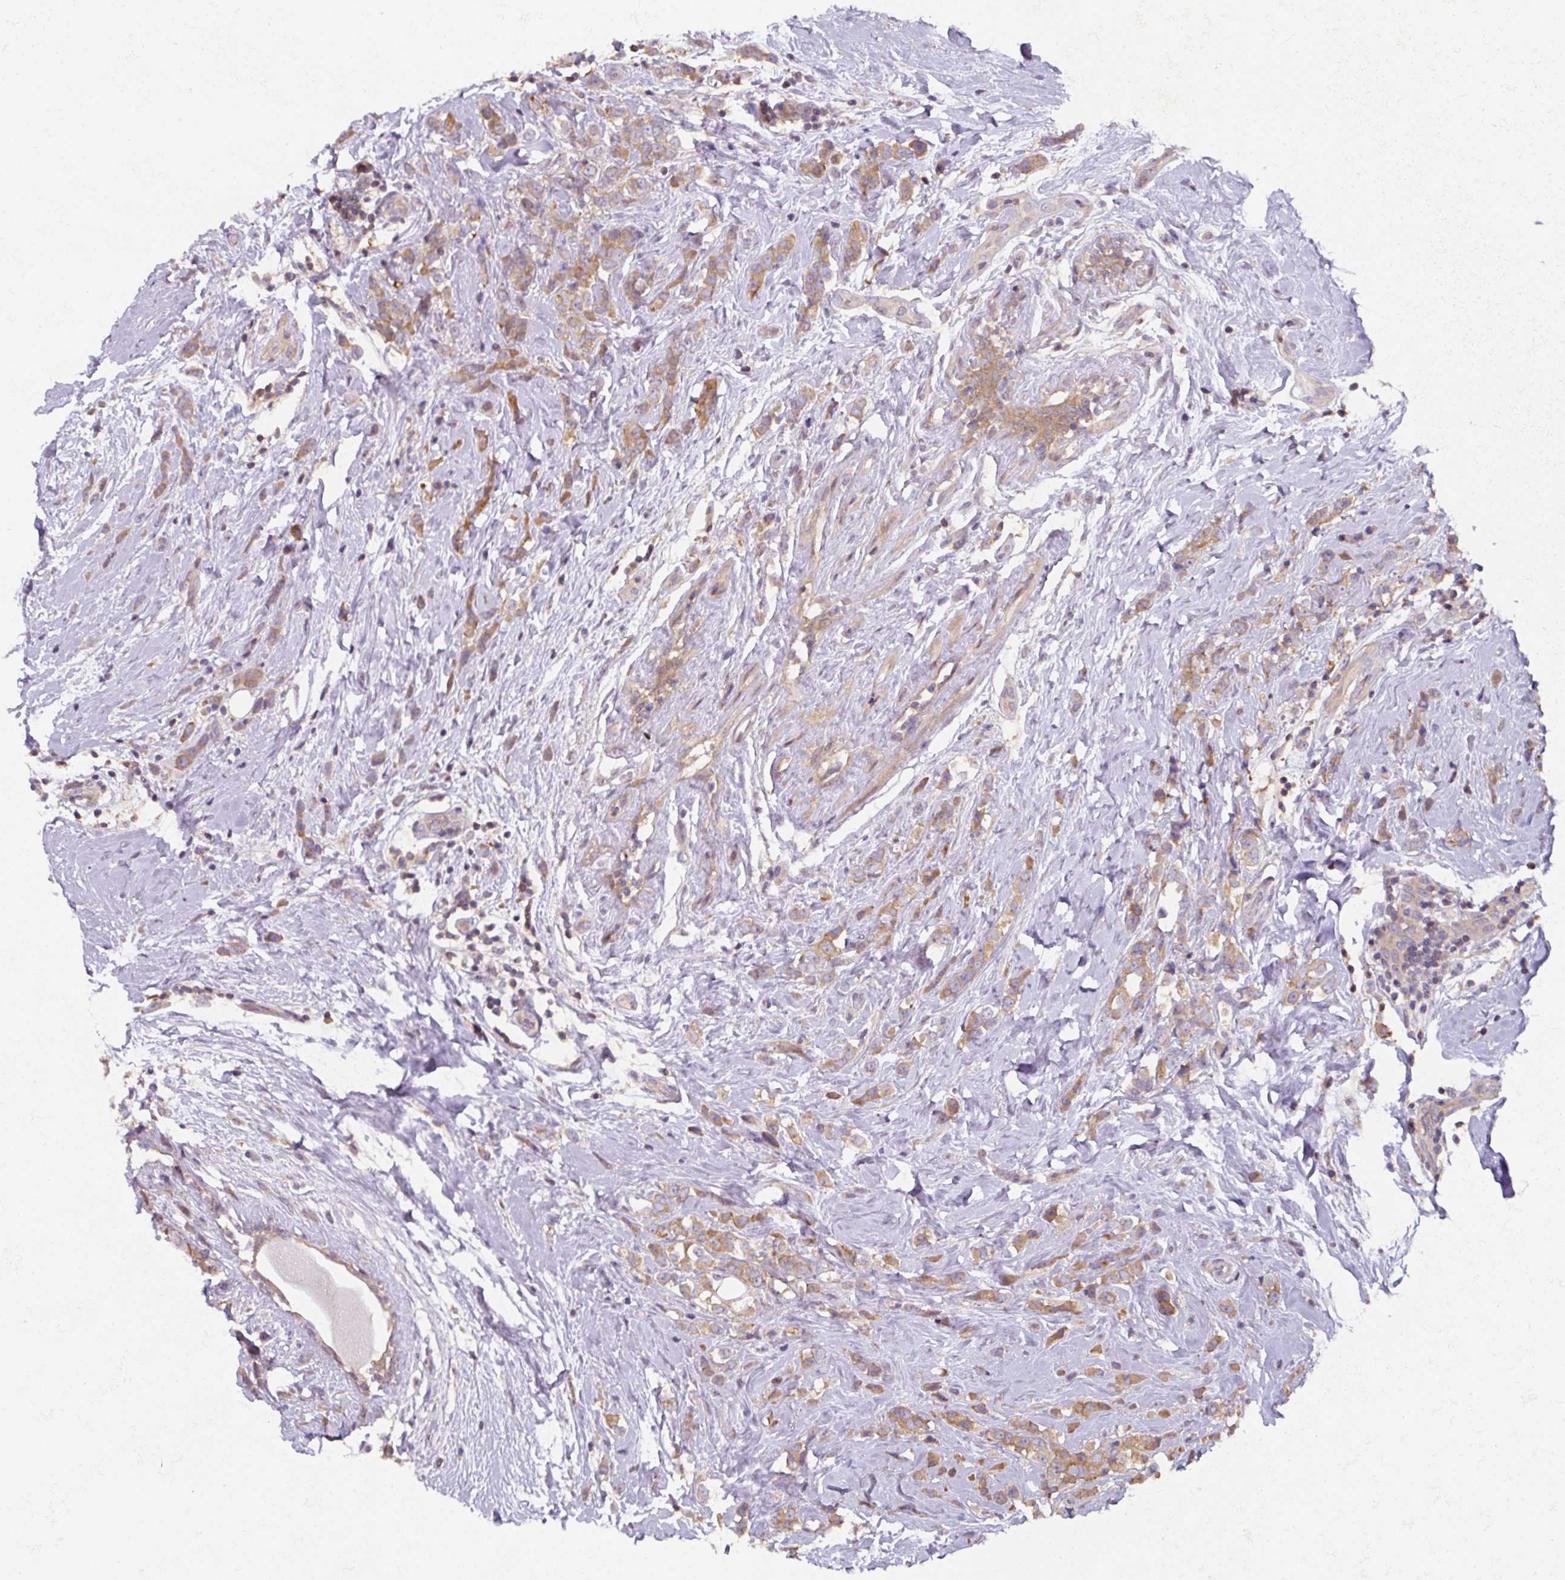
{"staining": {"intensity": "moderate", "quantity": ">75%", "location": "cytoplasmic/membranous"}, "tissue": "breast cancer", "cell_type": "Tumor cells", "image_type": "cancer", "snomed": [{"axis": "morphology", "description": "Duct carcinoma"}, {"axis": "topography", "description": "Breast"}], "caption": "Approximately >75% of tumor cells in breast cancer exhibit moderate cytoplasmic/membranous protein staining as visualized by brown immunohistochemical staining.", "gene": "ST13", "patient": {"sex": "female", "age": 80}}